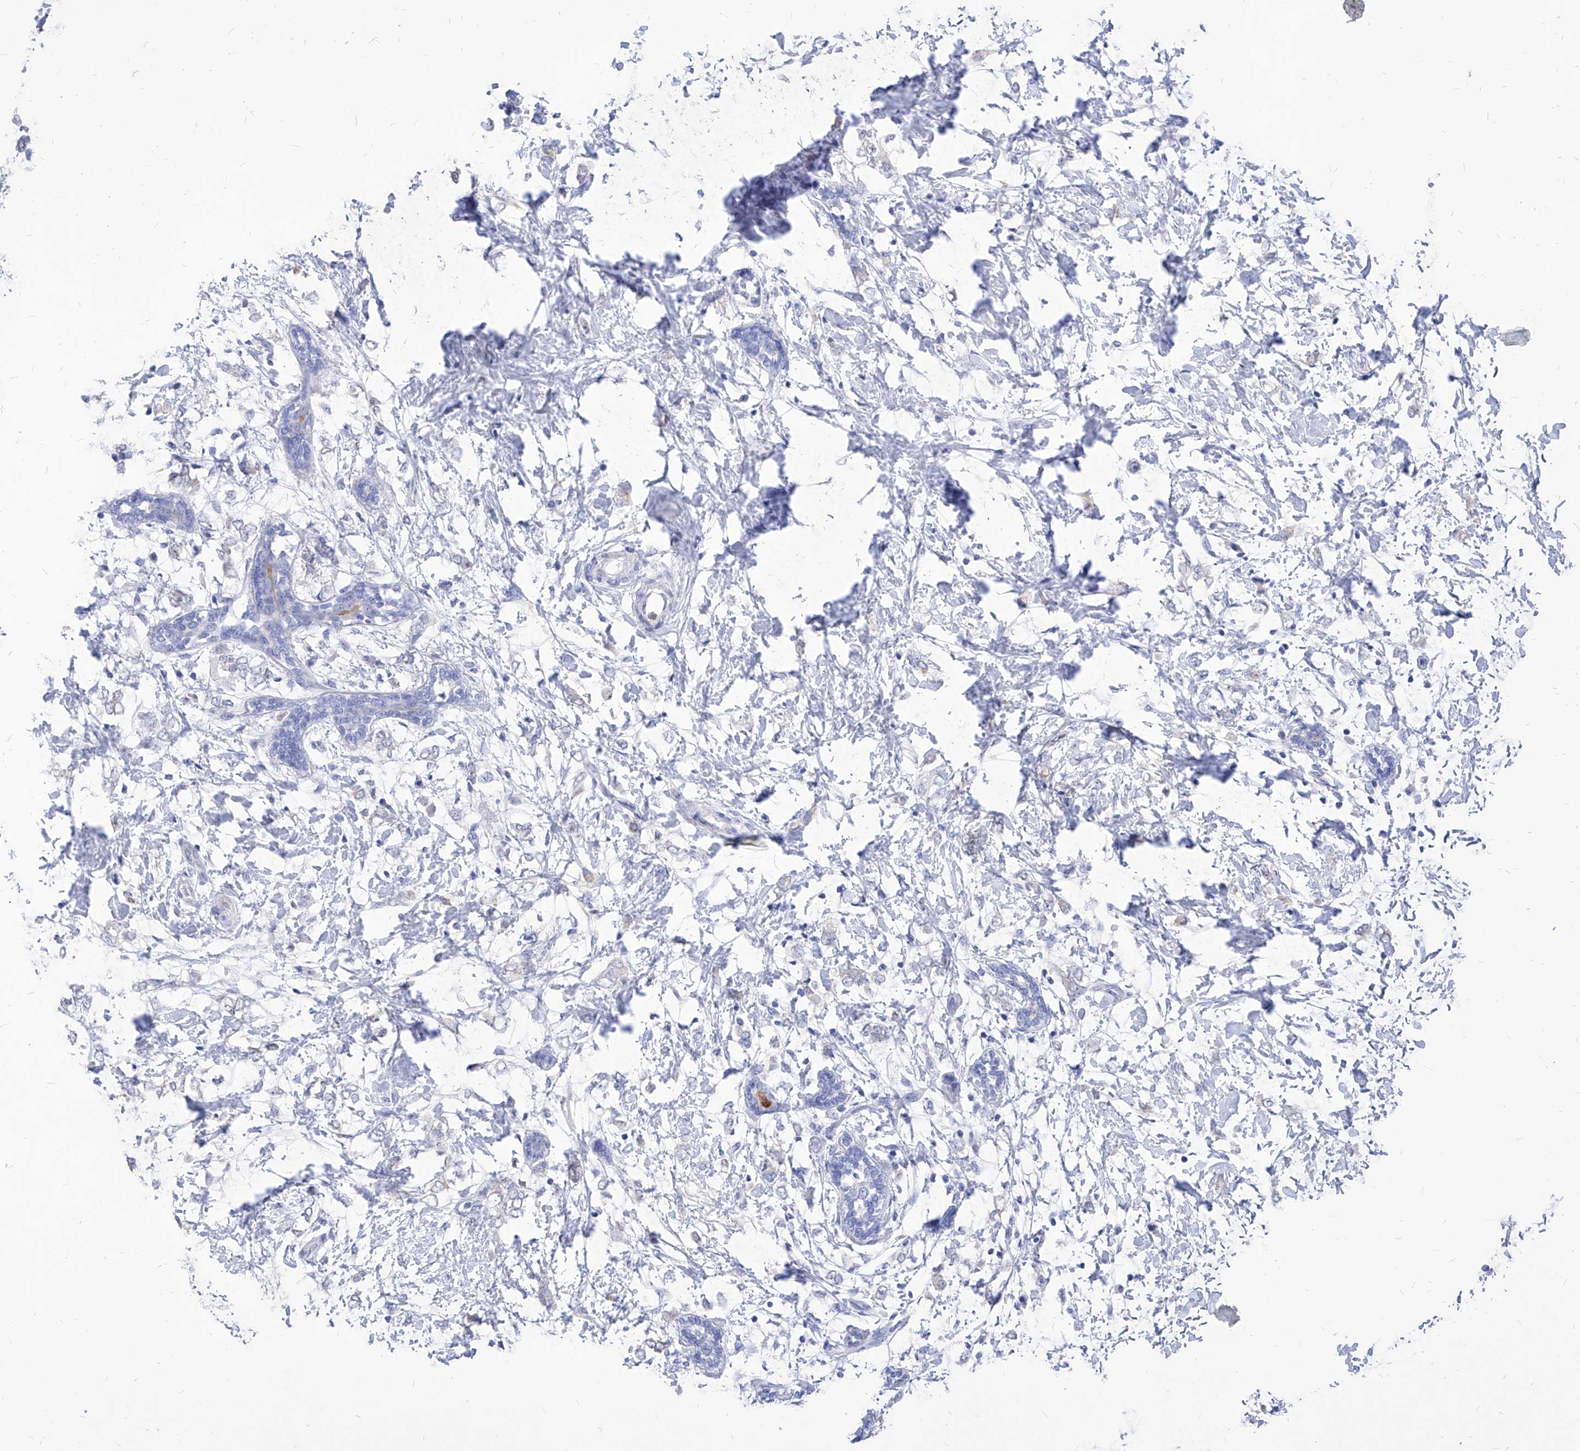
{"staining": {"intensity": "negative", "quantity": "none", "location": "none"}, "tissue": "breast cancer", "cell_type": "Tumor cells", "image_type": "cancer", "snomed": [{"axis": "morphology", "description": "Normal tissue, NOS"}, {"axis": "morphology", "description": "Lobular carcinoma"}, {"axis": "topography", "description": "Breast"}], "caption": "Breast cancer stained for a protein using immunohistochemistry reveals no expression tumor cells.", "gene": "VAX1", "patient": {"sex": "female", "age": 47}}